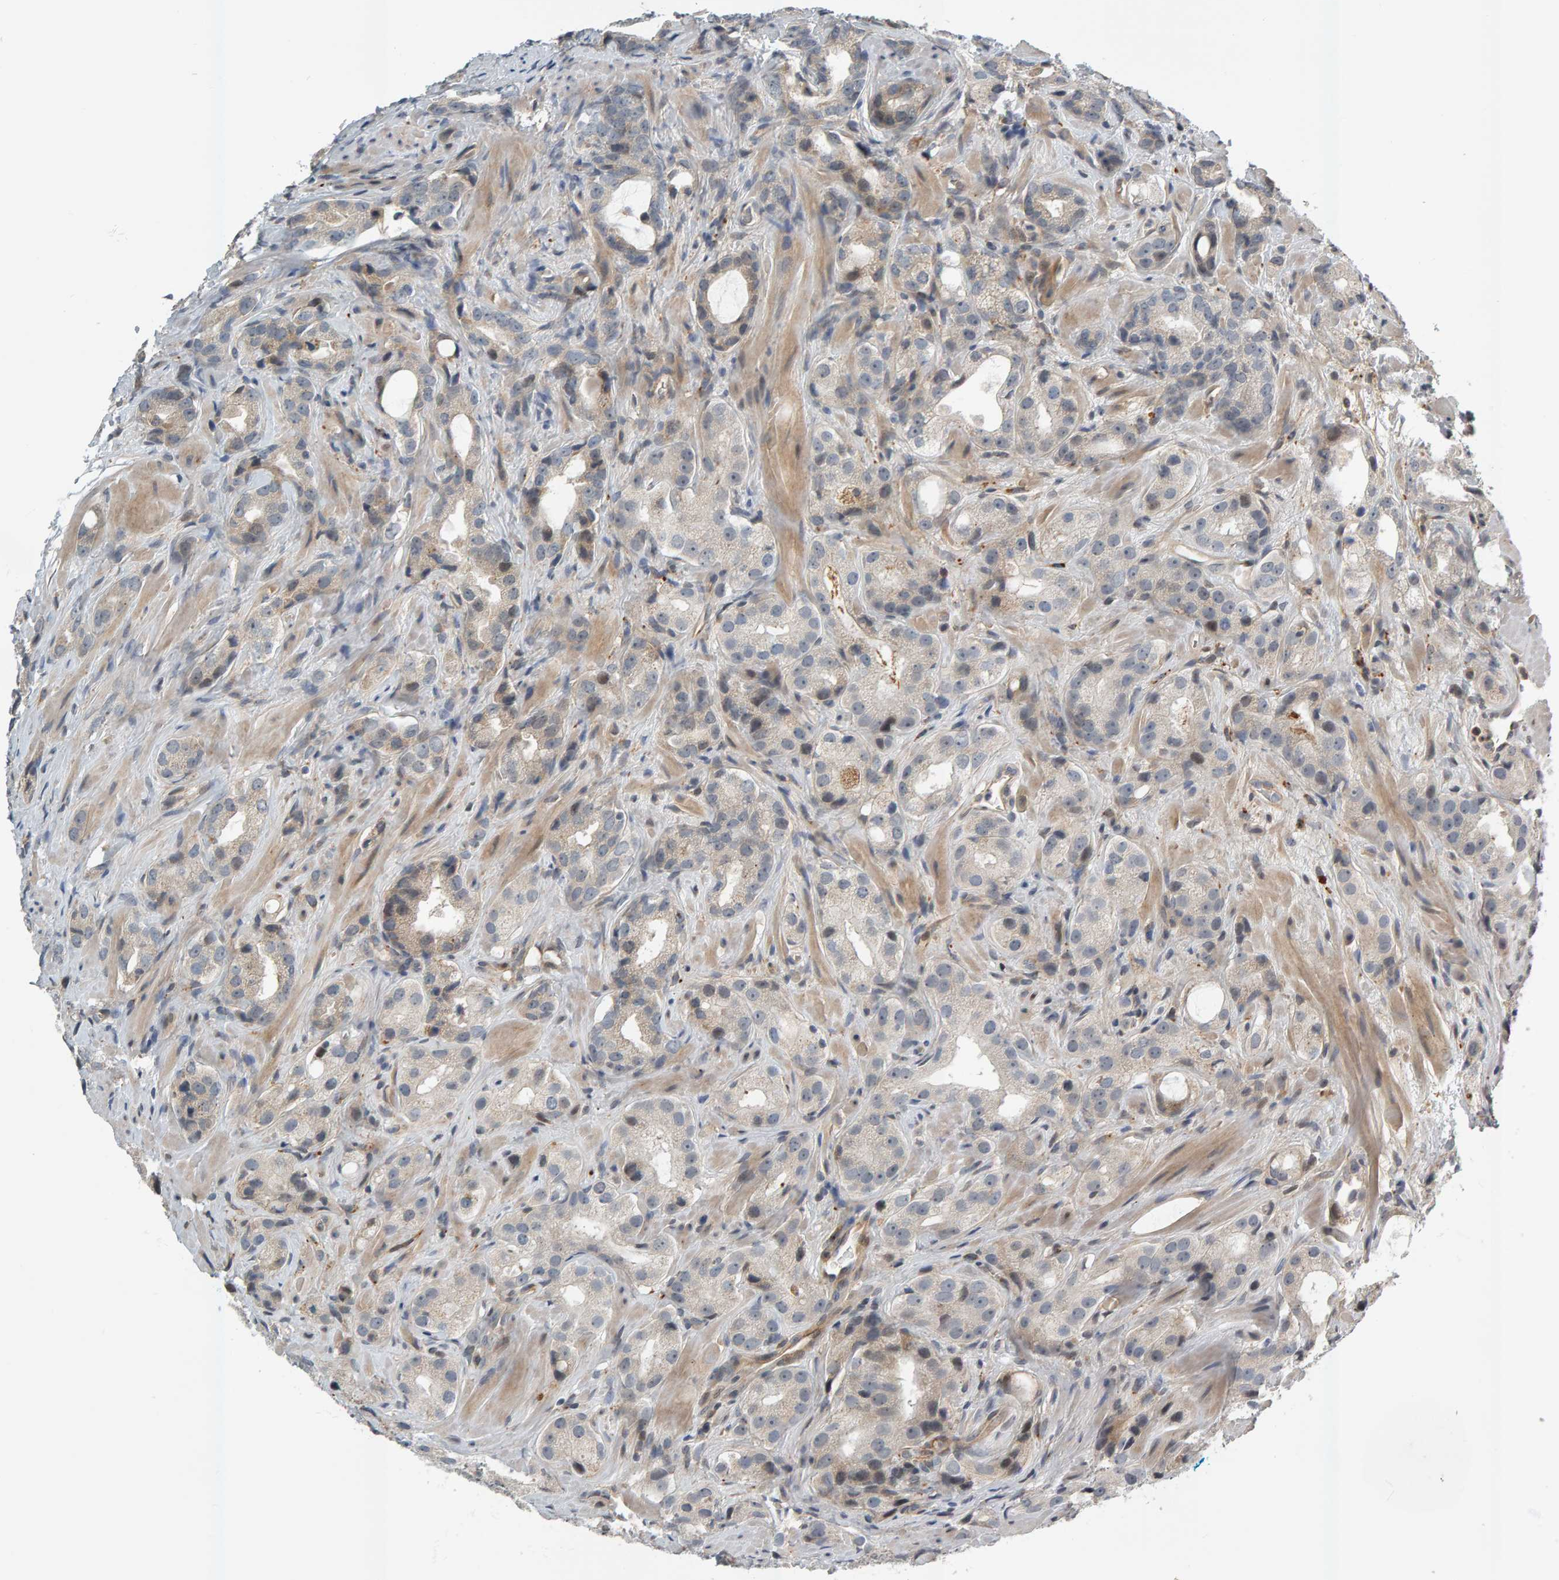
{"staining": {"intensity": "weak", "quantity": "<25%", "location": "cytoplasmic/membranous"}, "tissue": "prostate cancer", "cell_type": "Tumor cells", "image_type": "cancer", "snomed": [{"axis": "morphology", "description": "Adenocarcinoma, High grade"}, {"axis": "topography", "description": "Prostate"}], "caption": "IHC image of neoplastic tissue: human prostate adenocarcinoma (high-grade) stained with DAB demonstrates no significant protein positivity in tumor cells.", "gene": "ZNF160", "patient": {"sex": "male", "age": 63}}